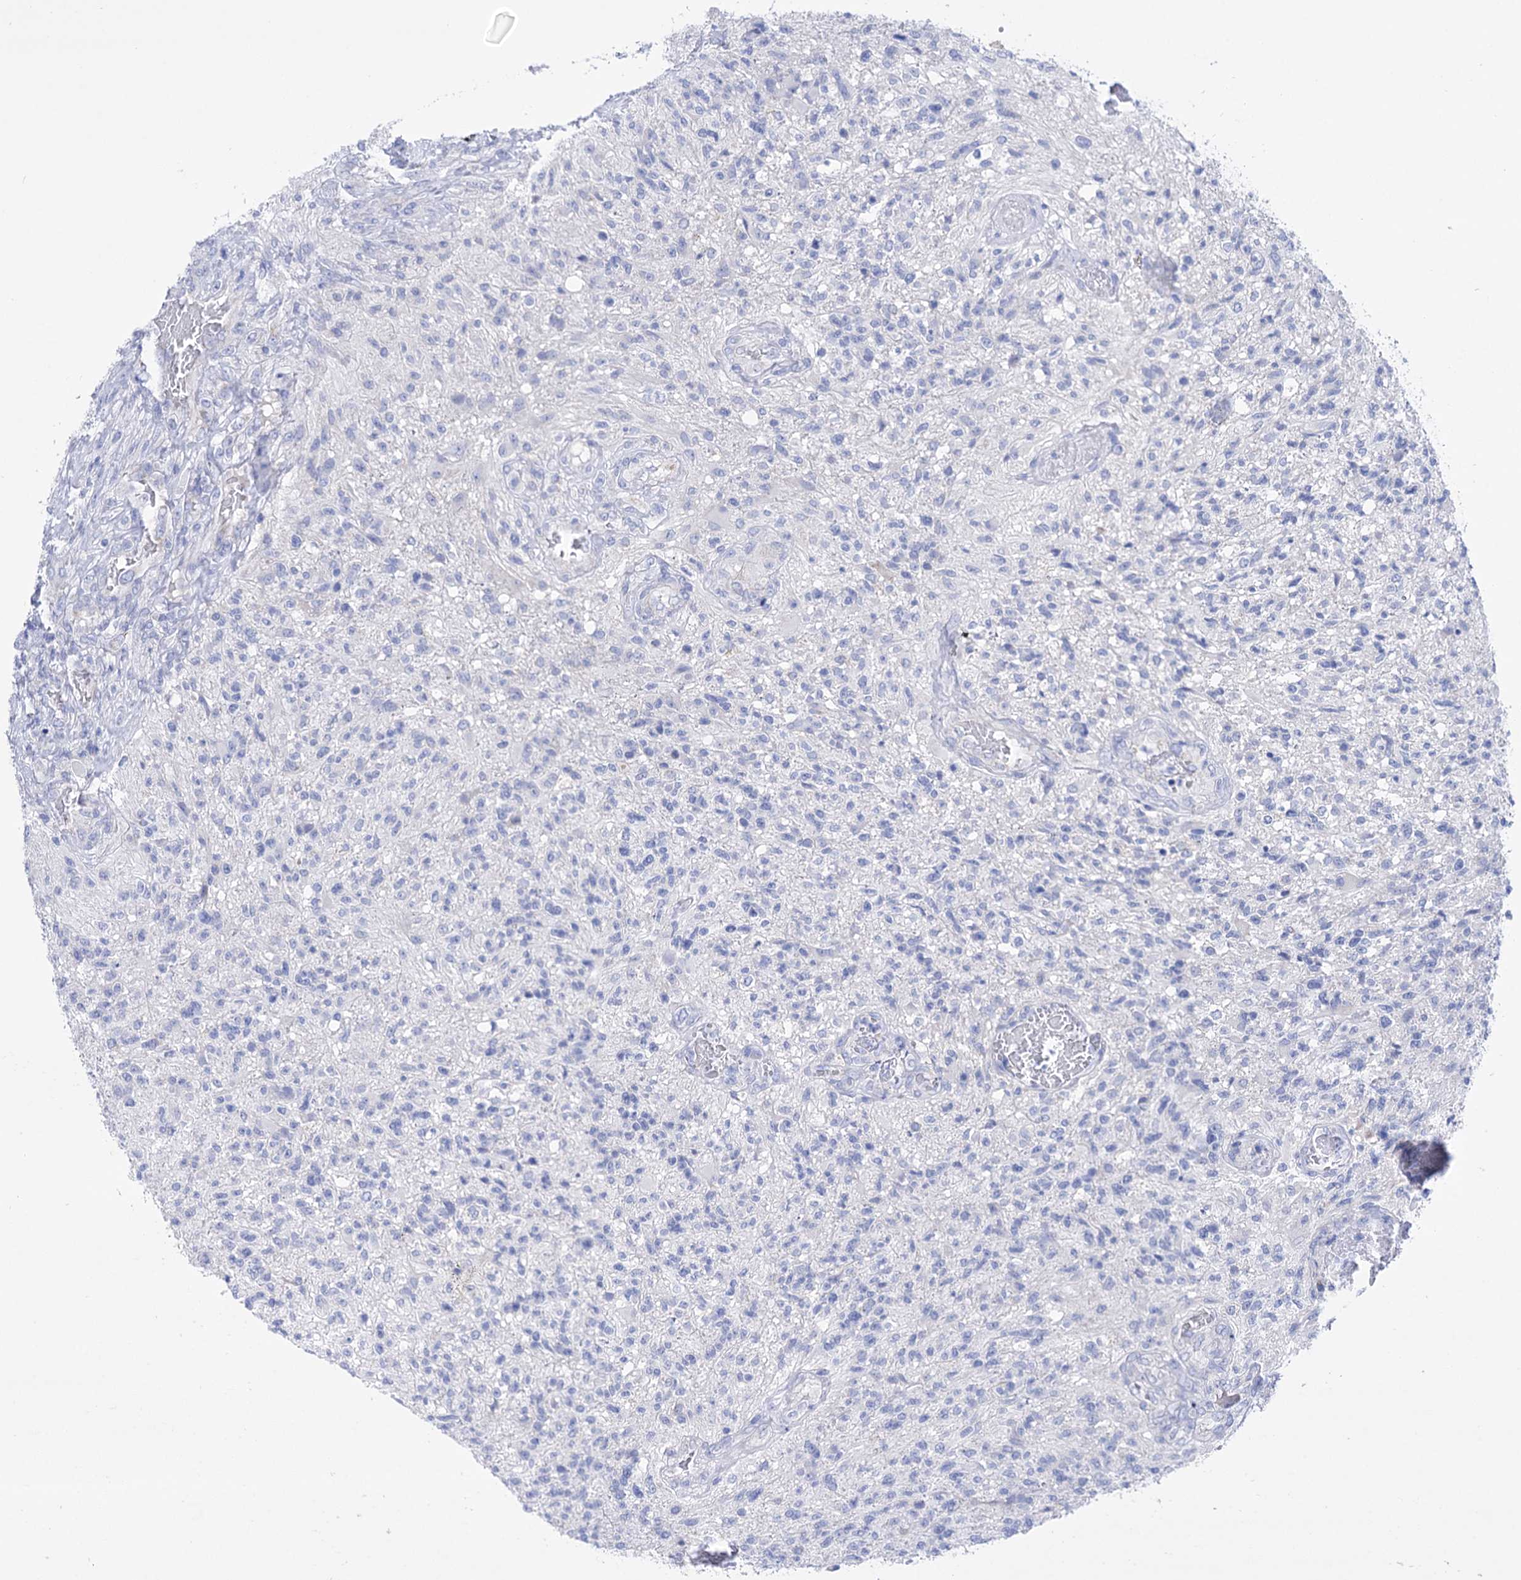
{"staining": {"intensity": "negative", "quantity": "none", "location": "none"}, "tissue": "glioma", "cell_type": "Tumor cells", "image_type": "cancer", "snomed": [{"axis": "morphology", "description": "Glioma, malignant, High grade"}, {"axis": "topography", "description": "Brain"}], "caption": "Immunohistochemical staining of malignant glioma (high-grade) reveals no significant positivity in tumor cells.", "gene": "YARS2", "patient": {"sex": "male", "age": 56}}